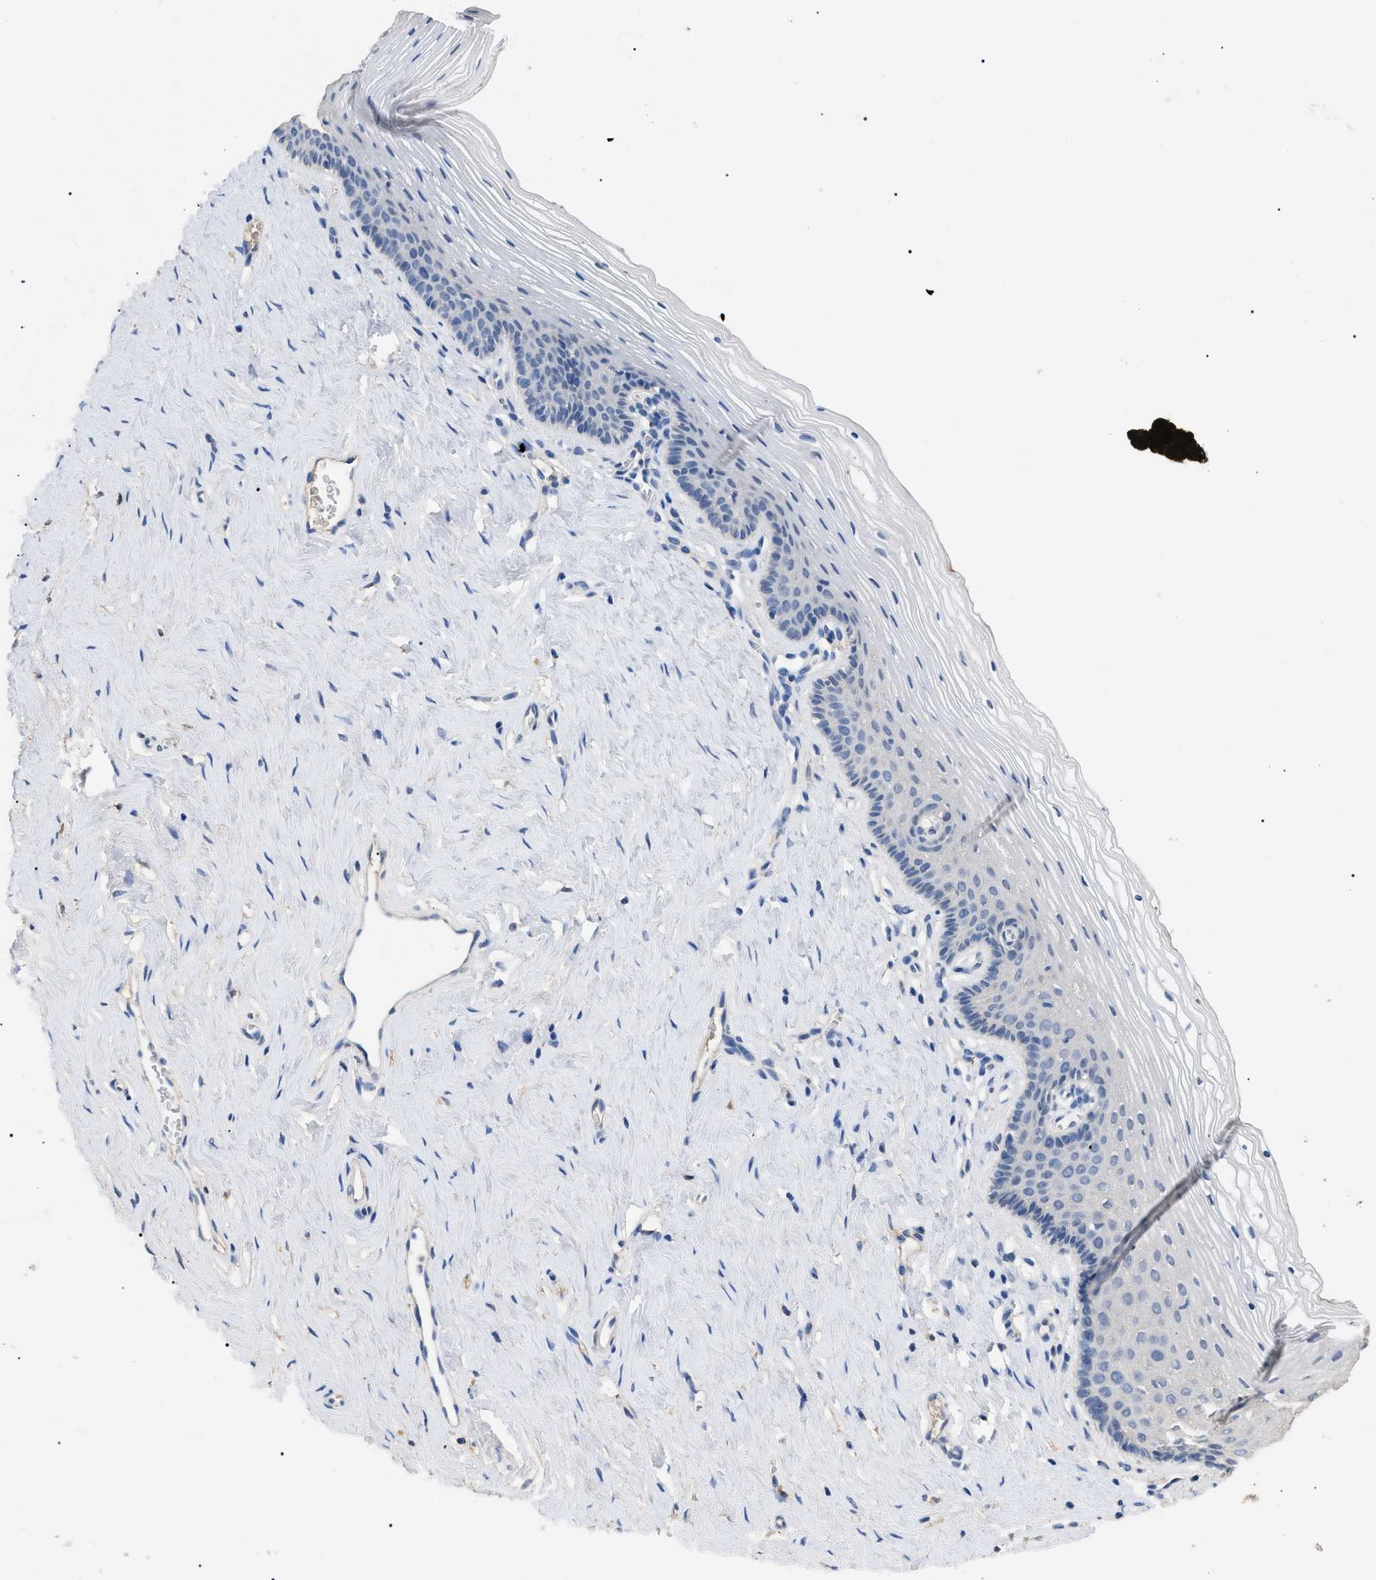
{"staining": {"intensity": "negative", "quantity": "none", "location": "none"}, "tissue": "vagina", "cell_type": "Squamous epithelial cells", "image_type": "normal", "snomed": [{"axis": "morphology", "description": "Normal tissue, NOS"}, {"axis": "topography", "description": "Vagina"}], "caption": "An immunohistochemistry (IHC) image of normal vagina is shown. There is no staining in squamous epithelial cells of vagina. (Brightfield microscopy of DAB (3,3'-diaminobenzidine) immunohistochemistry (IHC) at high magnification).", "gene": "PRRT2", "patient": {"sex": "female", "age": 32}}